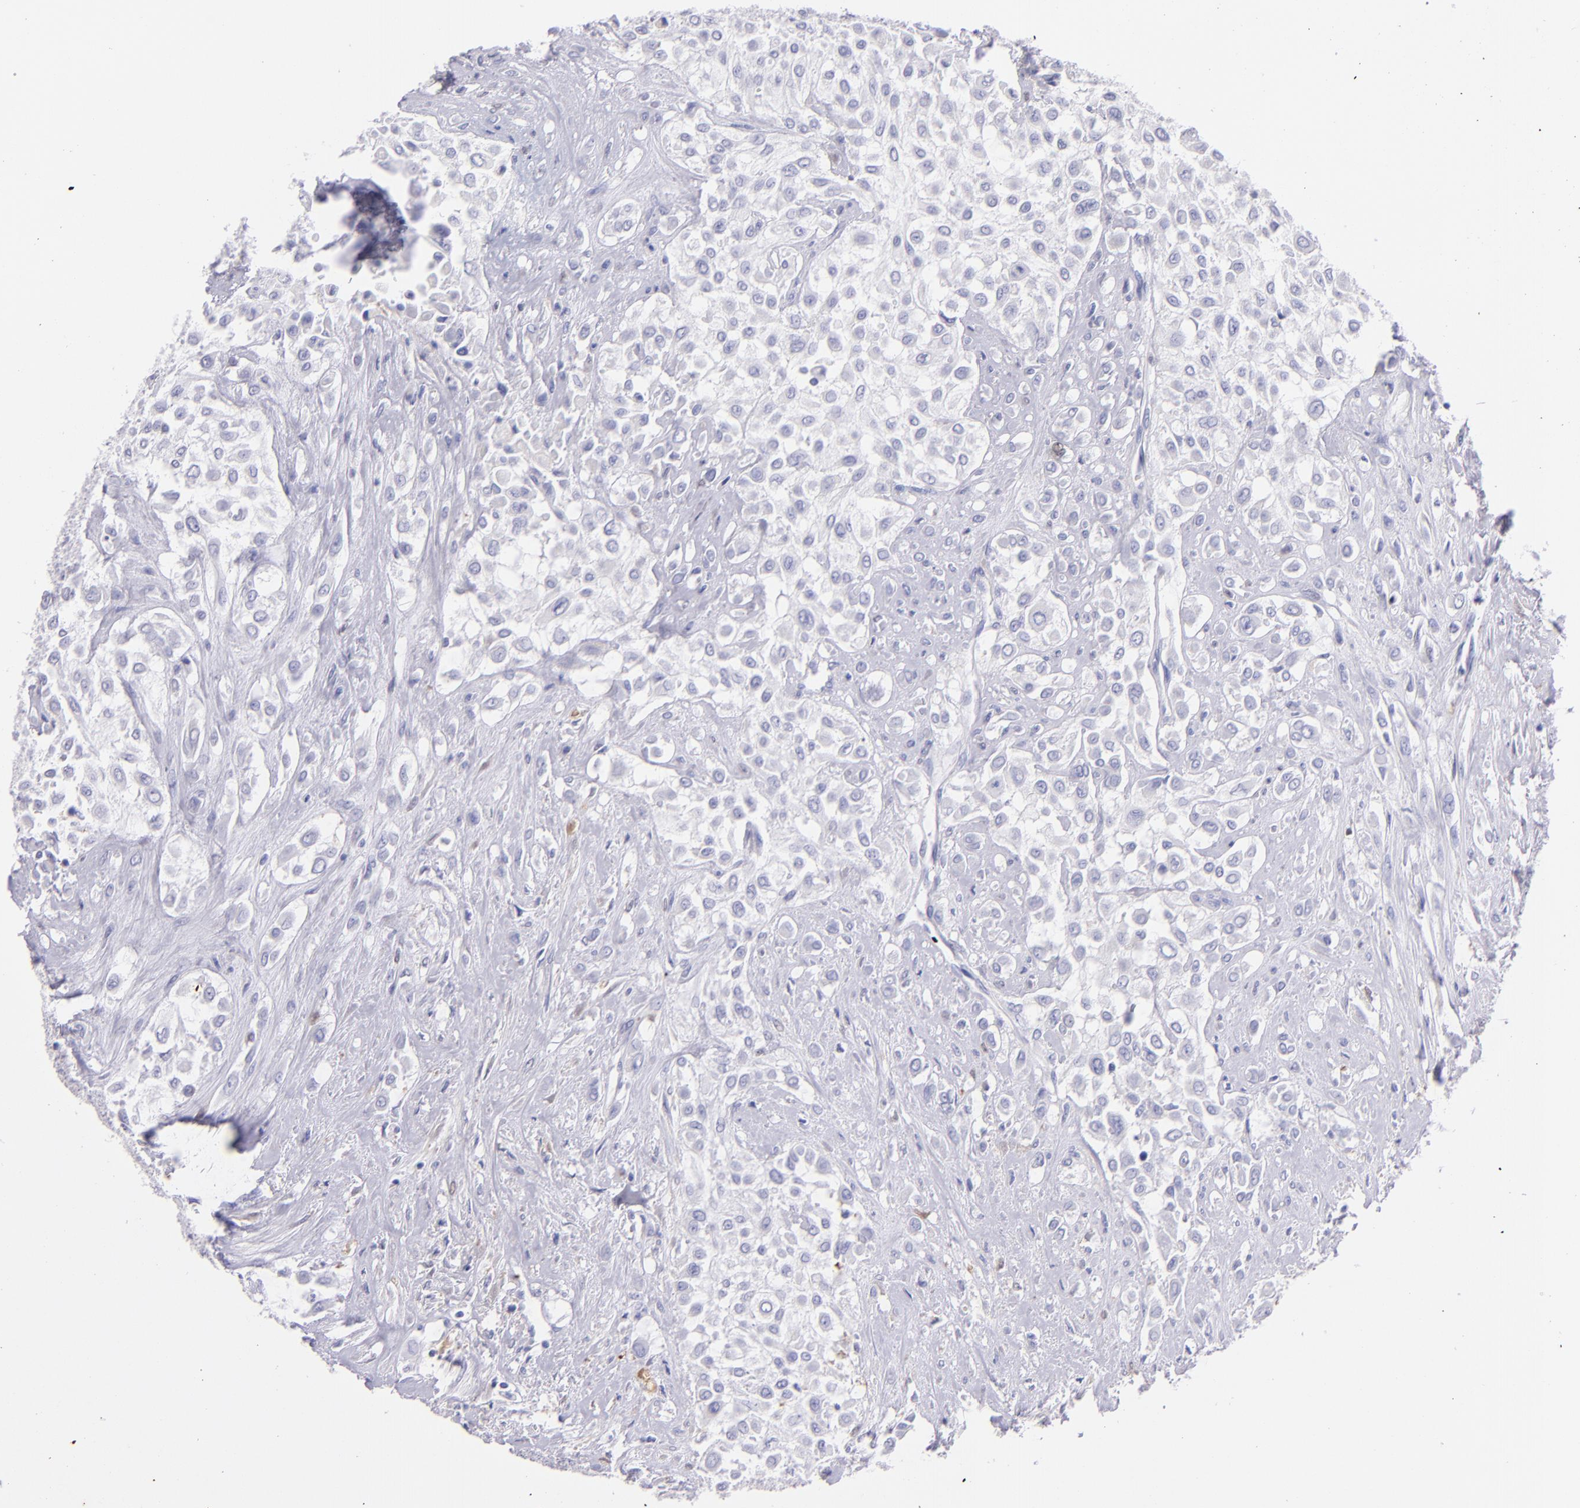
{"staining": {"intensity": "negative", "quantity": "none", "location": "none"}, "tissue": "urothelial cancer", "cell_type": "Tumor cells", "image_type": "cancer", "snomed": [{"axis": "morphology", "description": "Urothelial carcinoma, High grade"}, {"axis": "topography", "description": "Urinary bladder"}], "caption": "There is no significant expression in tumor cells of urothelial cancer.", "gene": "UCHL1", "patient": {"sex": "male", "age": 57}}